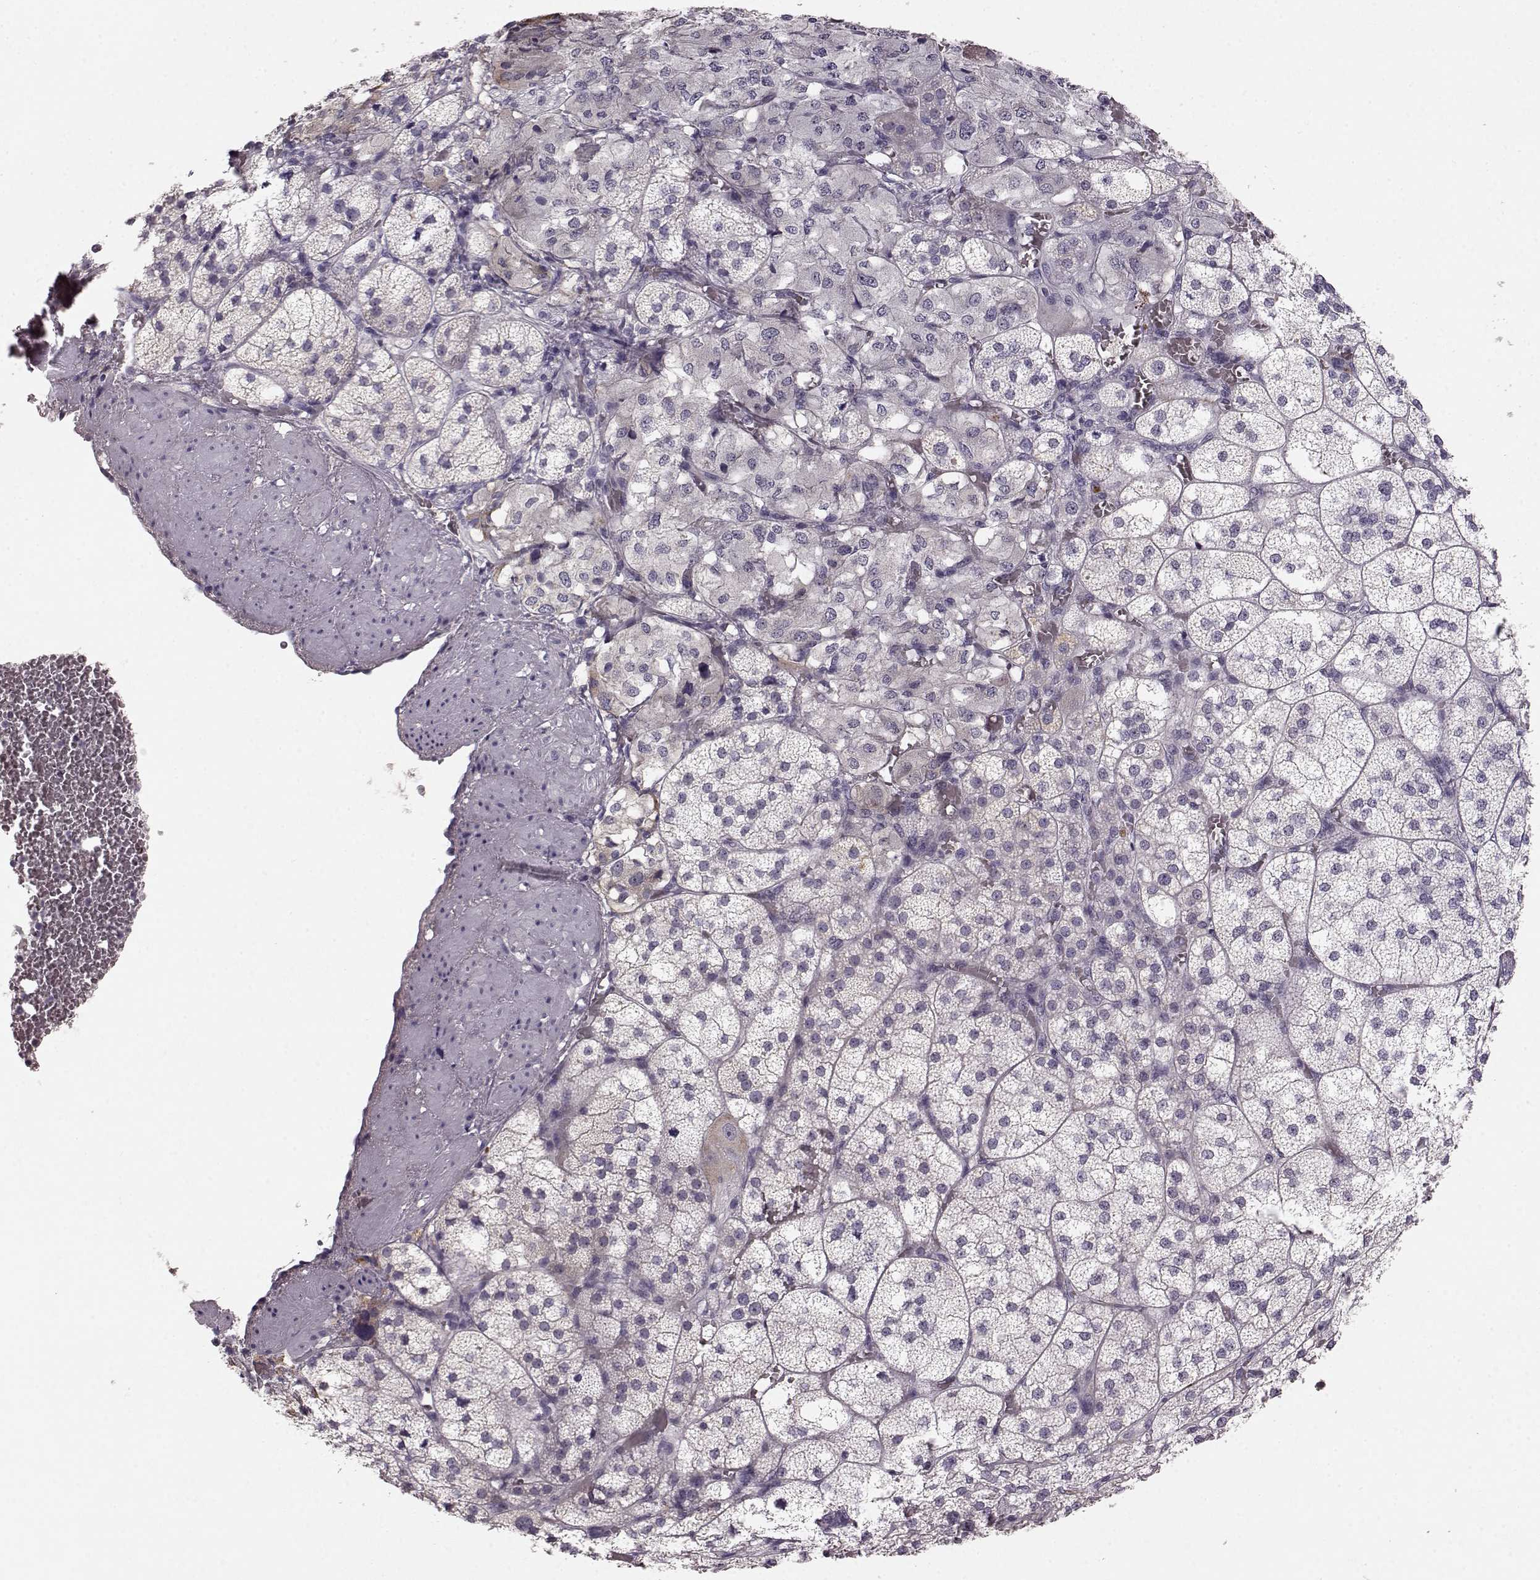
{"staining": {"intensity": "negative", "quantity": "none", "location": "none"}, "tissue": "adrenal gland", "cell_type": "Glandular cells", "image_type": "normal", "snomed": [{"axis": "morphology", "description": "Normal tissue, NOS"}, {"axis": "topography", "description": "Adrenal gland"}], "caption": "Immunohistochemistry (IHC) image of normal adrenal gland: adrenal gland stained with DAB (3,3'-diaminobenzidine) displays no significant protein positivity in glandular cells.", "gene": "BFSP2", "patient": {"sex": "female", "age": 60}}